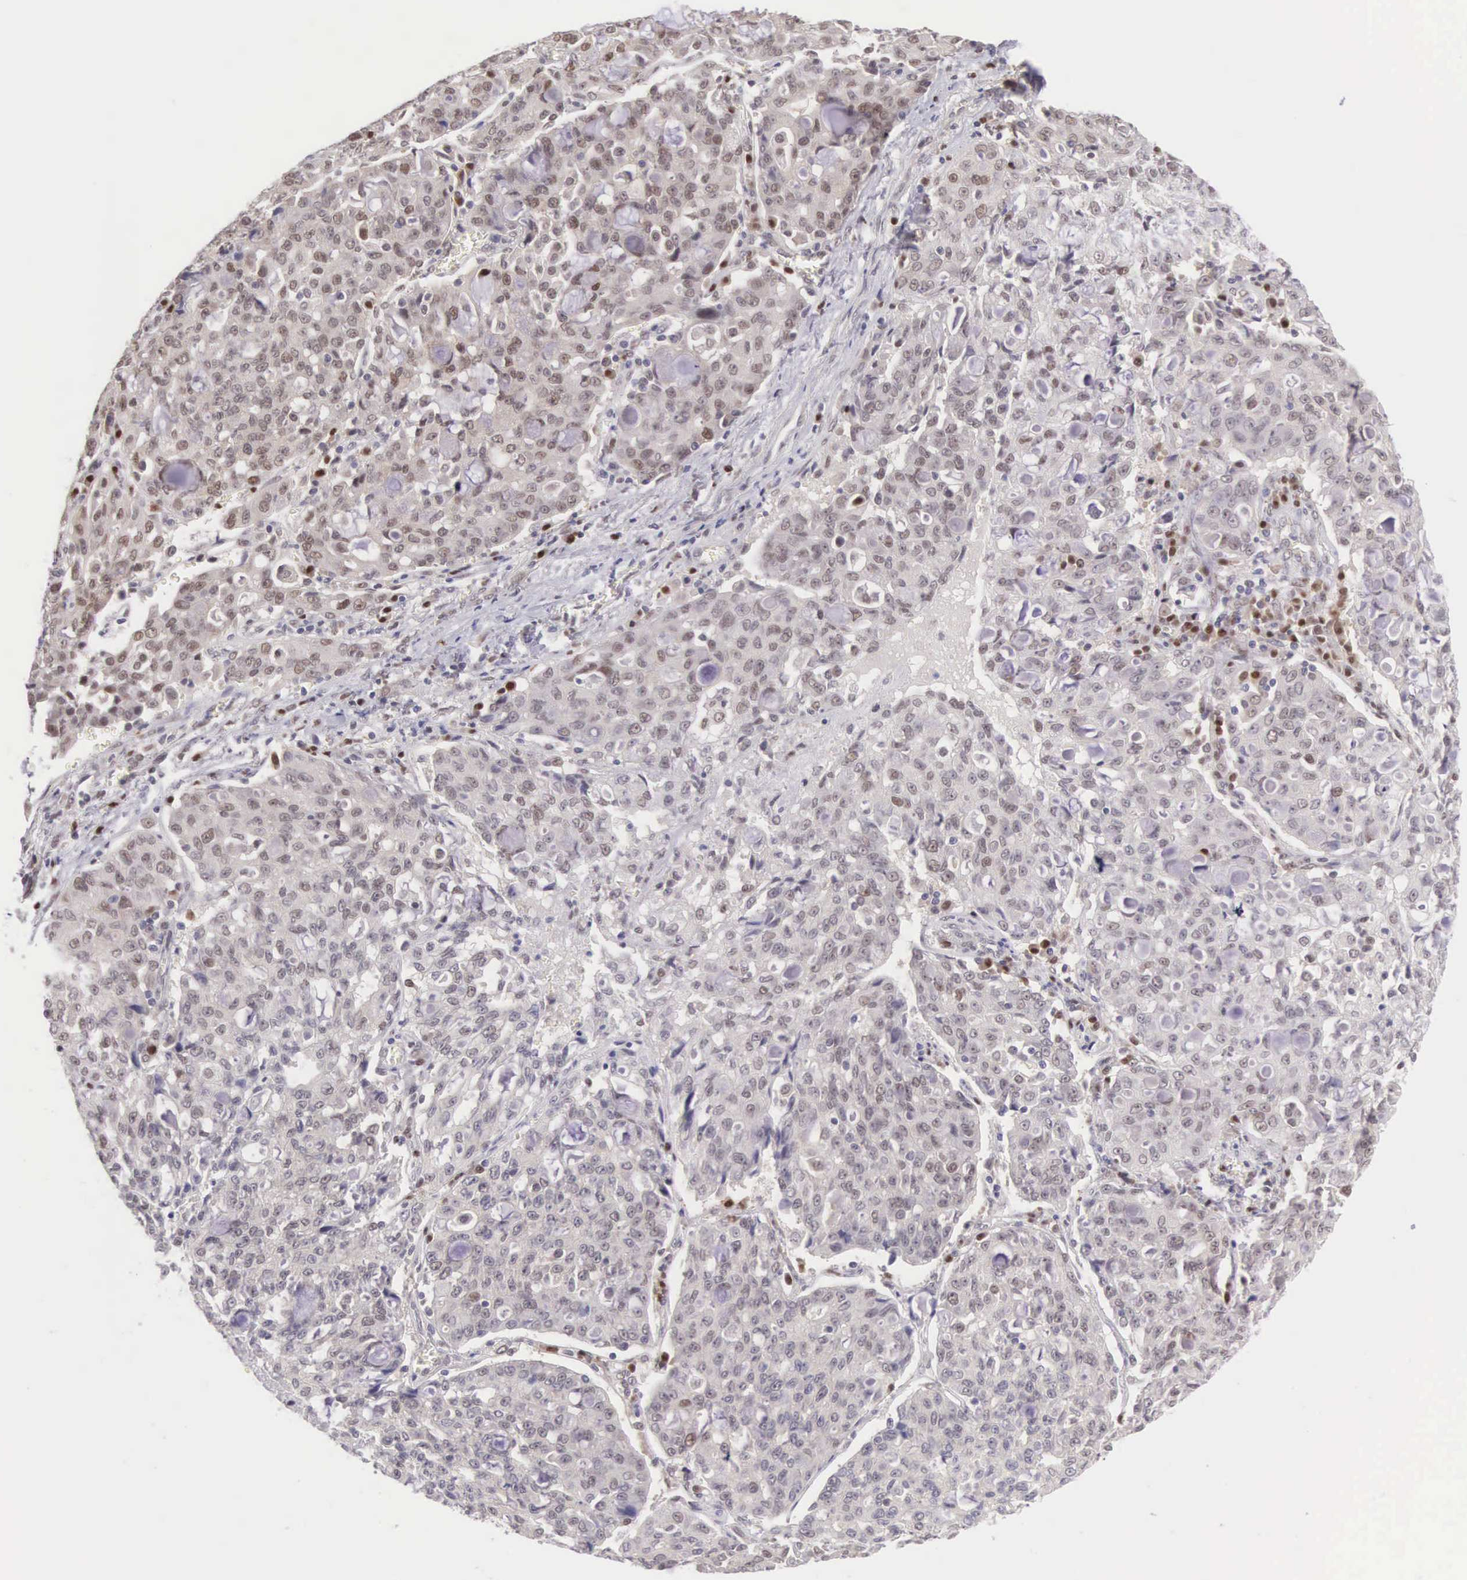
{"staining": {"intensity": "moderate", "quantity": "25%-75%", "location": "nuclear"}, "tissue": "lung cancer", "cell_type": "Tumor cells", "image_type": "cancer", "snomed": [{"axis": "morphology", "description": "Adenocarcinoma, NOS"}, {"axis": "topography", "description": "Lung"}], "caption": "This is a photomicrograph of immunohistochemistry (IHC) staining of lung adenocarcinoma, which shows moderate staining in the nuclear of tumor cells.", "gene": "CCDC117", "patient": {"sex": "female", "age": 44}}